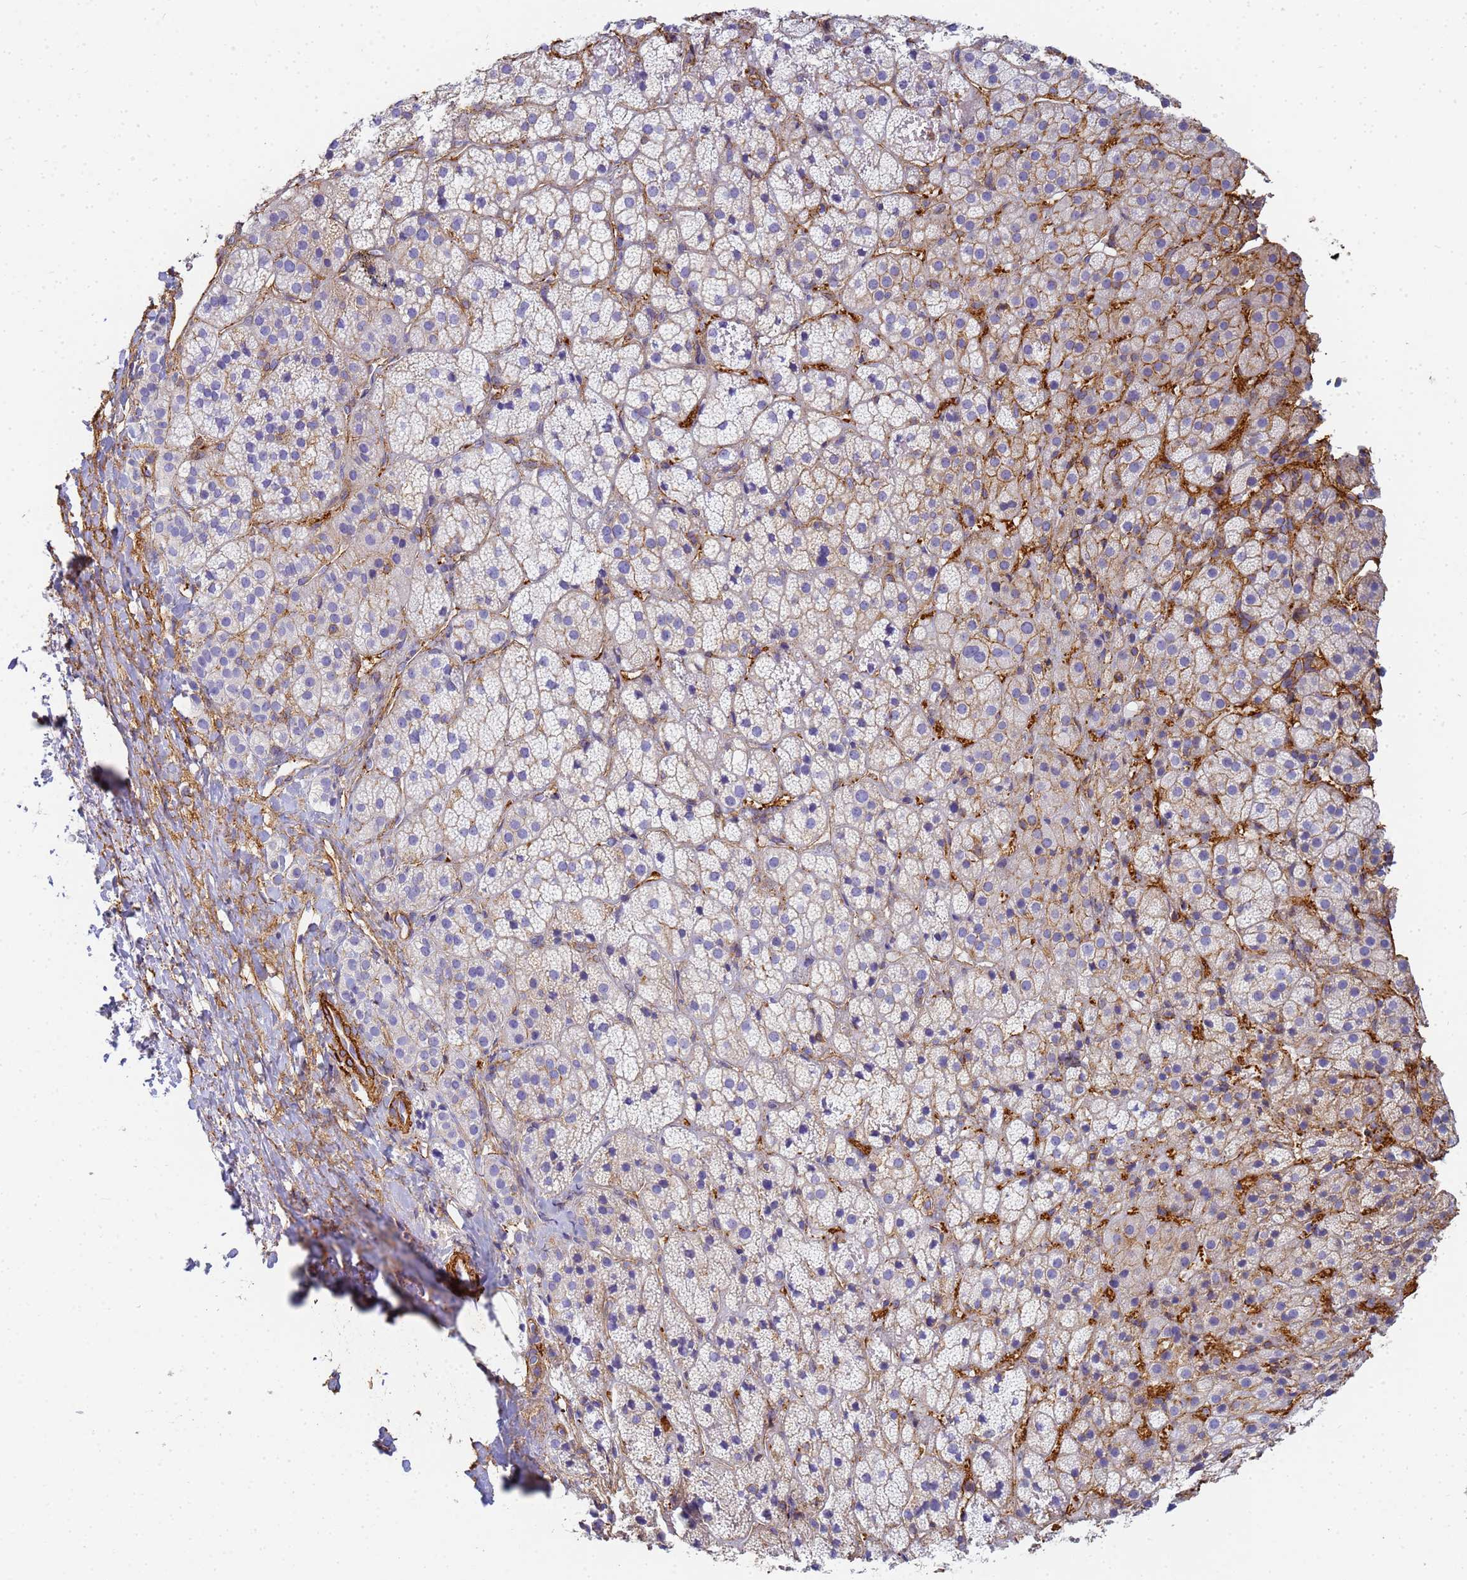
{"staining": {"intensity": "moderate", "quantity": "<25%", "location": "cytoplasmic/membranous"}, "tissue": "adrenal gland", "cell_type": "Glandular cells", "image_type": "normal", "snomed": [{"axis": "morphology", "description": "Normal tissue, NOS"}, {"axis": "topography", "description": "Adrenal gland"}], "caption": "Protein positivity by immunohistochemistry displays moderate cytoplasmic/membranous positivity in approximately <25% of glandular cells in normal adrenal gland.", "gene": "TPM1", "patient": {"sex": "female", "age": 70}}